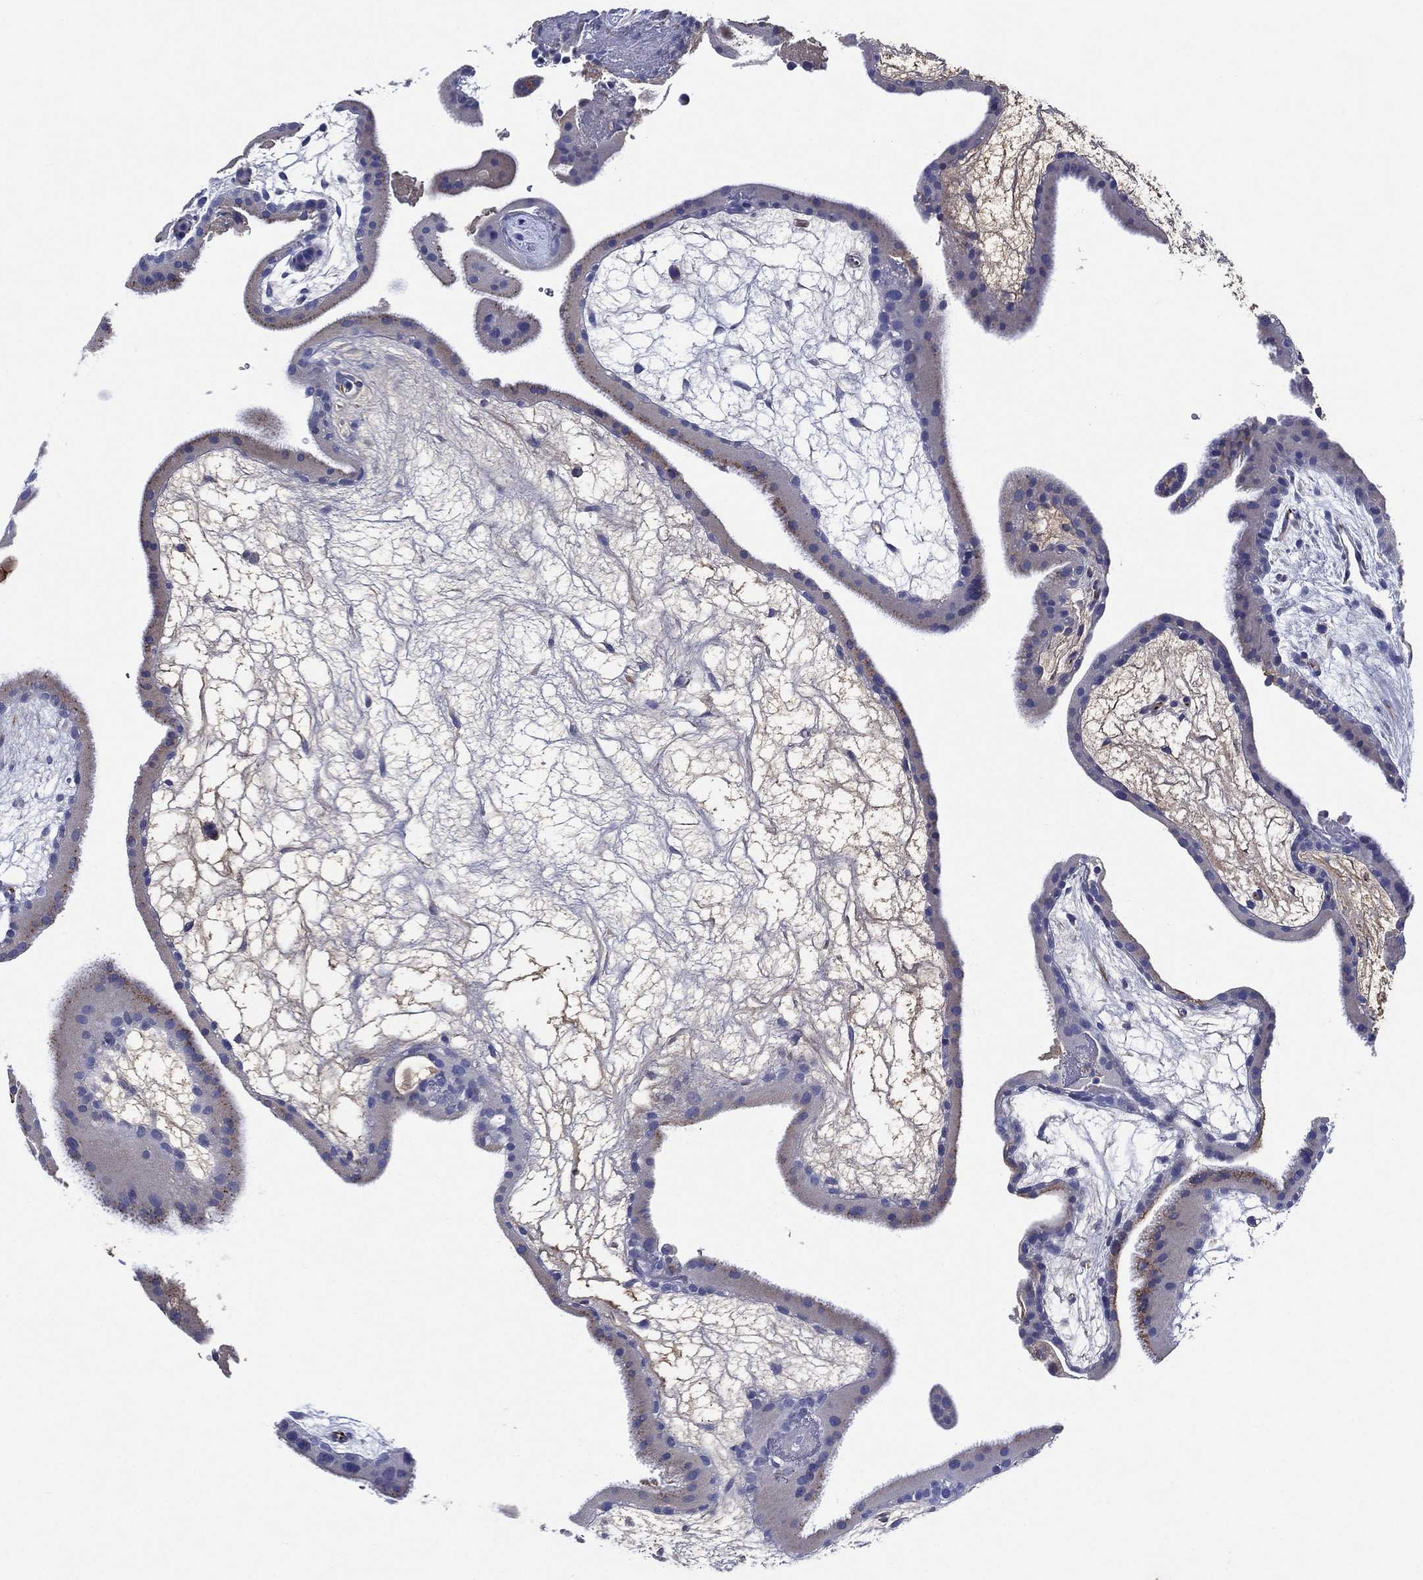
{"staining": {"intensity": "negative", "quantity": "none", "location": "none"}, "tissue": "placenta", "cell_type": "Decidual cells", "image_type": "normal", "snomed": [{"axis": "morphology", "description": "Normal tissue, NOS"}, {"axis": "topography", "description": "Placenta"}], "caption": "Immunohistochemistry histopathology image of benign placenta: human placenta stained with DAB shows no significant protein staining in decidual cells. (DAB (3,3'-diaminobenzidine) immunohistochemistry (IHC) visualized using brightfield microscopy, high magnification).", "gene": "TMPRSS11D", "patient": {"sex": "female", "age": 19}}